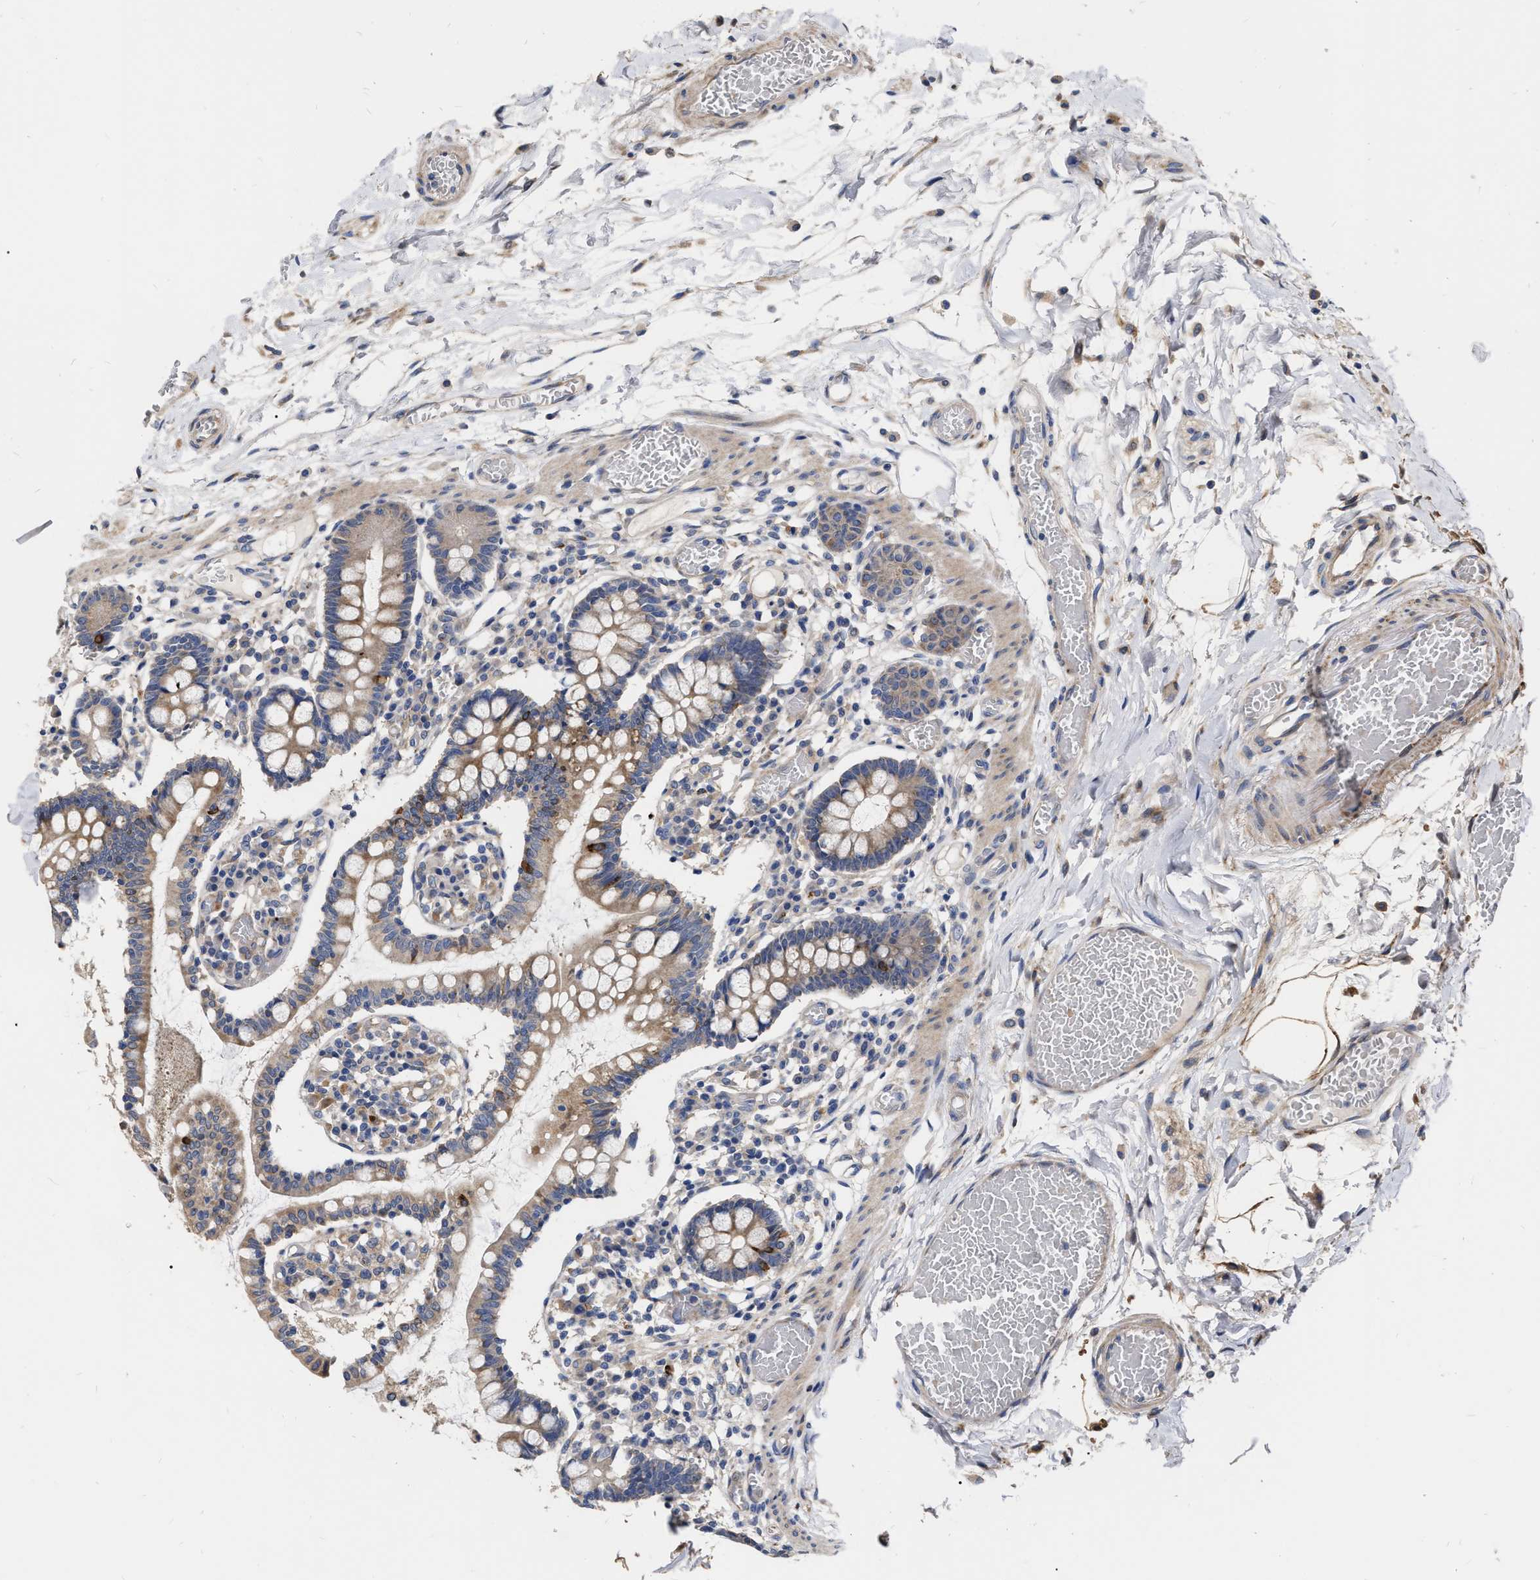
{"staining": {"intensity": "strong", "quantity": "25%-75%", "location": "cytoplasmic/membranous"}, "tissue": "small intestine", "cell_type": "Glandular cells", "image_type": "normal", "snomed": [{"axis": "morphology", "description": "Normal tissue, NOS"}, {"axis": "topography", "description": "Small intestine"}], "caption": "The histopathology image demonstrates staining of unremarkable small intestine, revealing strong cytoplasmic/membranous protein staining (brown color) within glandular cells. The protein of interest is shown in brown color, while the nuclei are stained blue.", "gene": "MLST8", "patient": {"sex": "female", "age": 61}}